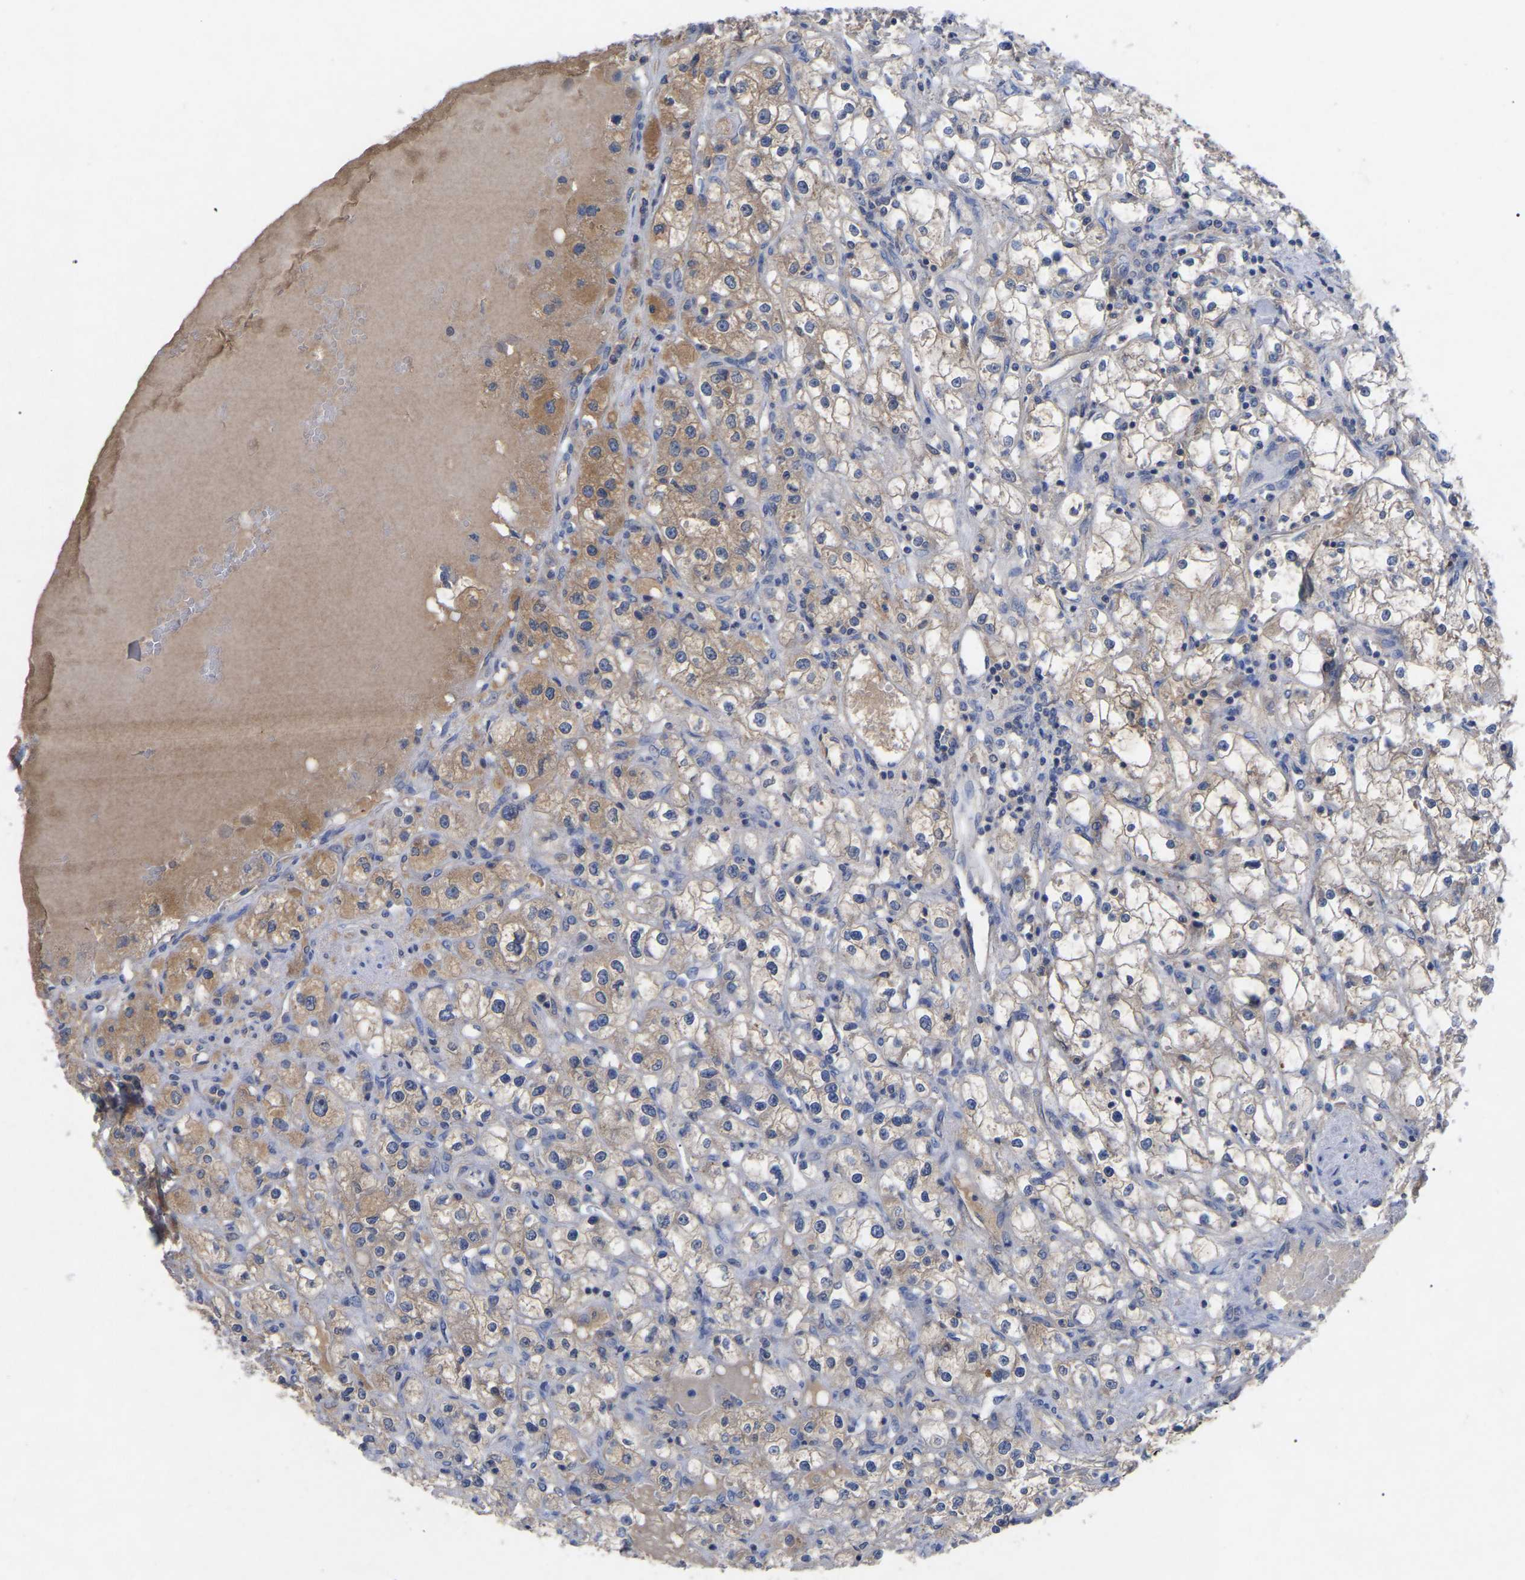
{"staining": {"intensity": "weak", "quantity": "25%-75%", "location": "cytoplasmic/membranous"}, "tissue": "renal cancer", "cell_type": "Tumor cells", "image_type": "cancer", "snomed": [{"axis": "morphology", "description": "Adenocarcinoma, NOS"}, {"axis": "topography", "description": "Kidney"}], "caption": "Tumor cells display low levels of weak cytoplasmic/membranous positivity in approximately 25%-75% of cells in human renal cancer (adenocarcinoma).", "gene": "SMPD2", "patient": {"sex": "male", "age": 56}}